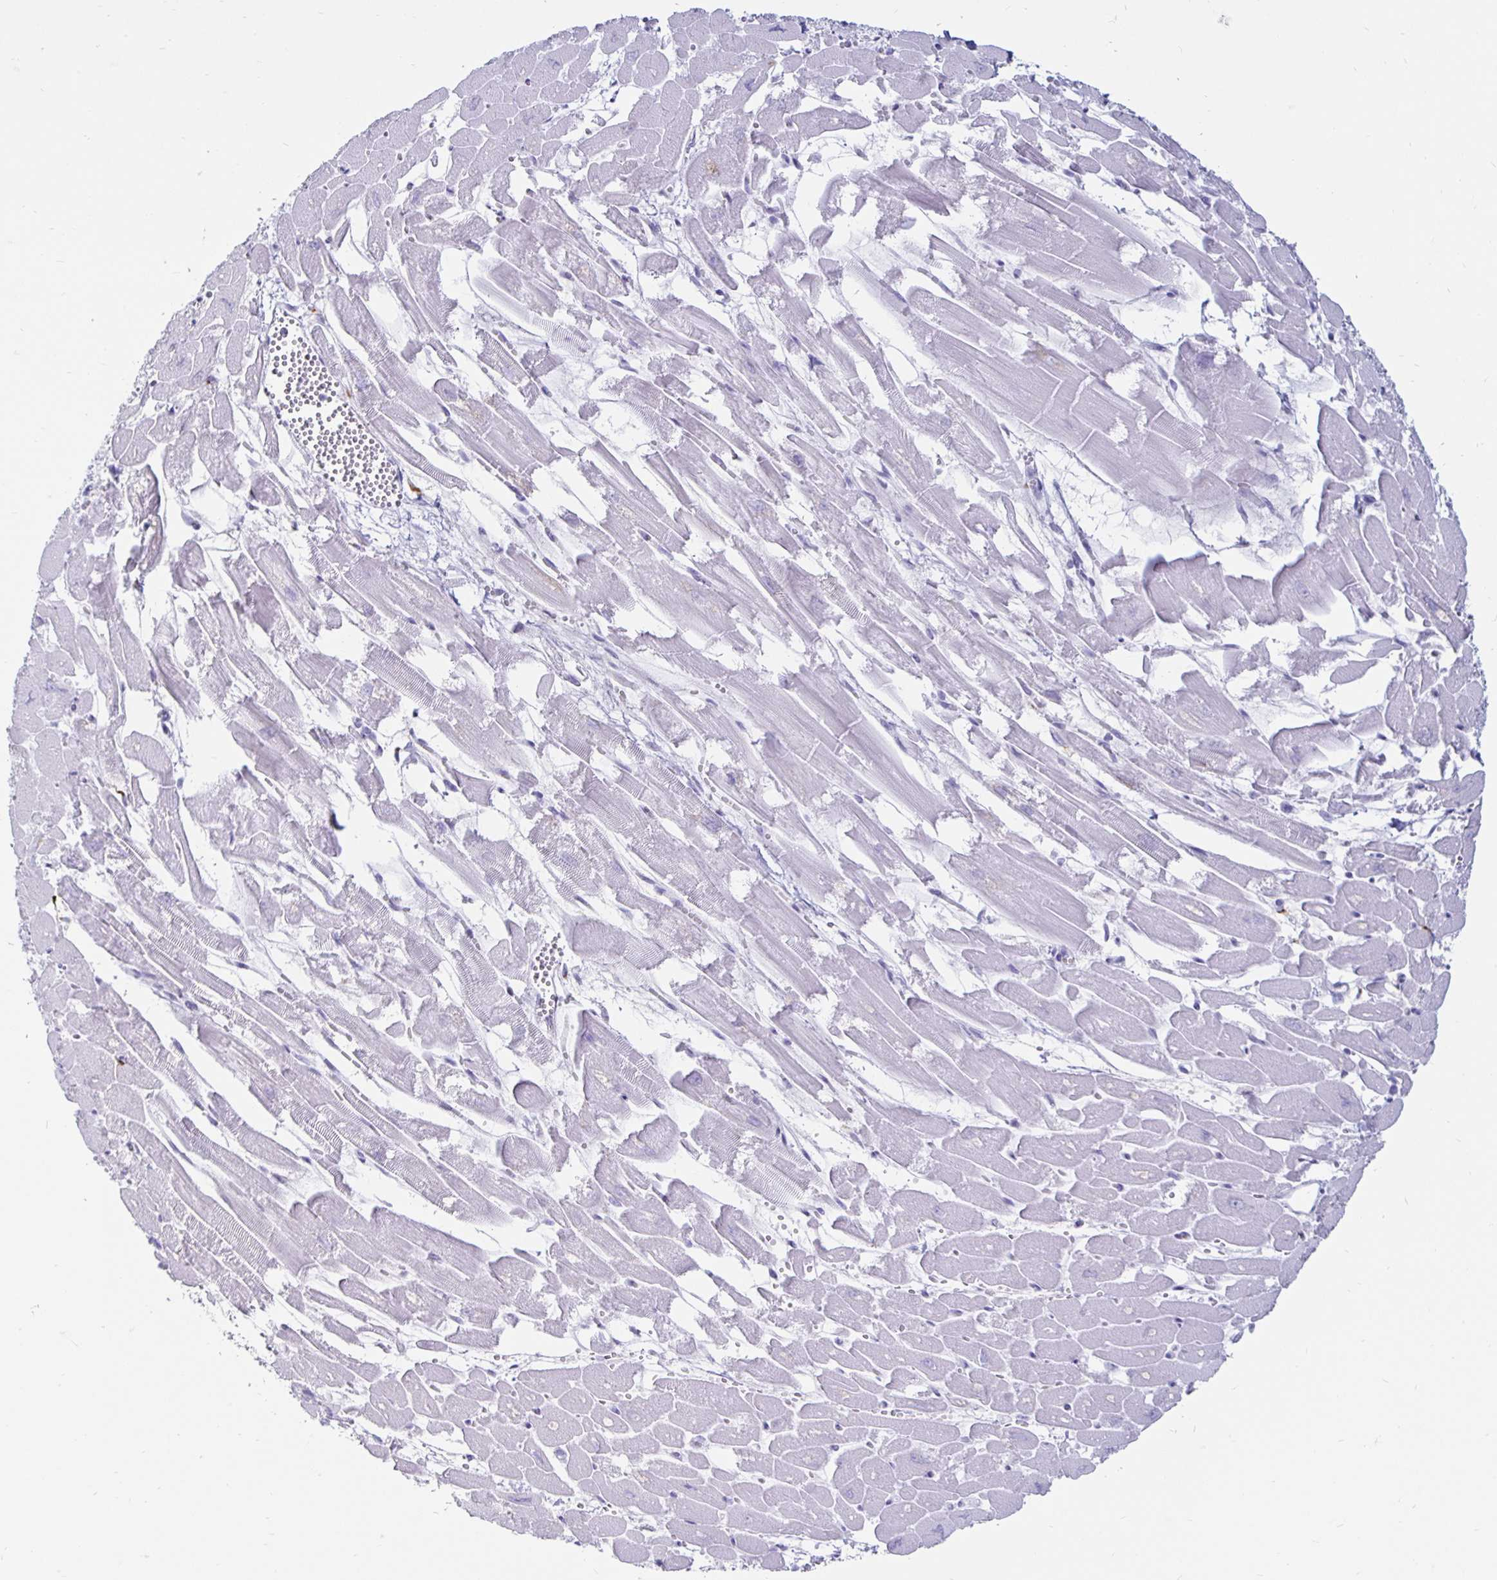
{"staining": {"intensity": "negative", "quantity": "none", "location": "none"}, "tissue": "heart muscle", "cell_type": "Cardiomyocytes", "image_type": "normal", "snomed": [{"axis": "morphology", "description": "Normal tissue, NOS"}, {"axis": "topography", "description": "Heart"}], "caption": "Cardiomyocytes show no significant expression in normal heart muscle. (Stains: DAB (3,3'-diaminobenzidine) immunohistochemistry with hematoxylin counter stain, Microscopy: brightfield microscopy at high magnification).", "gene": "TIMP1", "patient": {"sex": "female", "age": 52}}